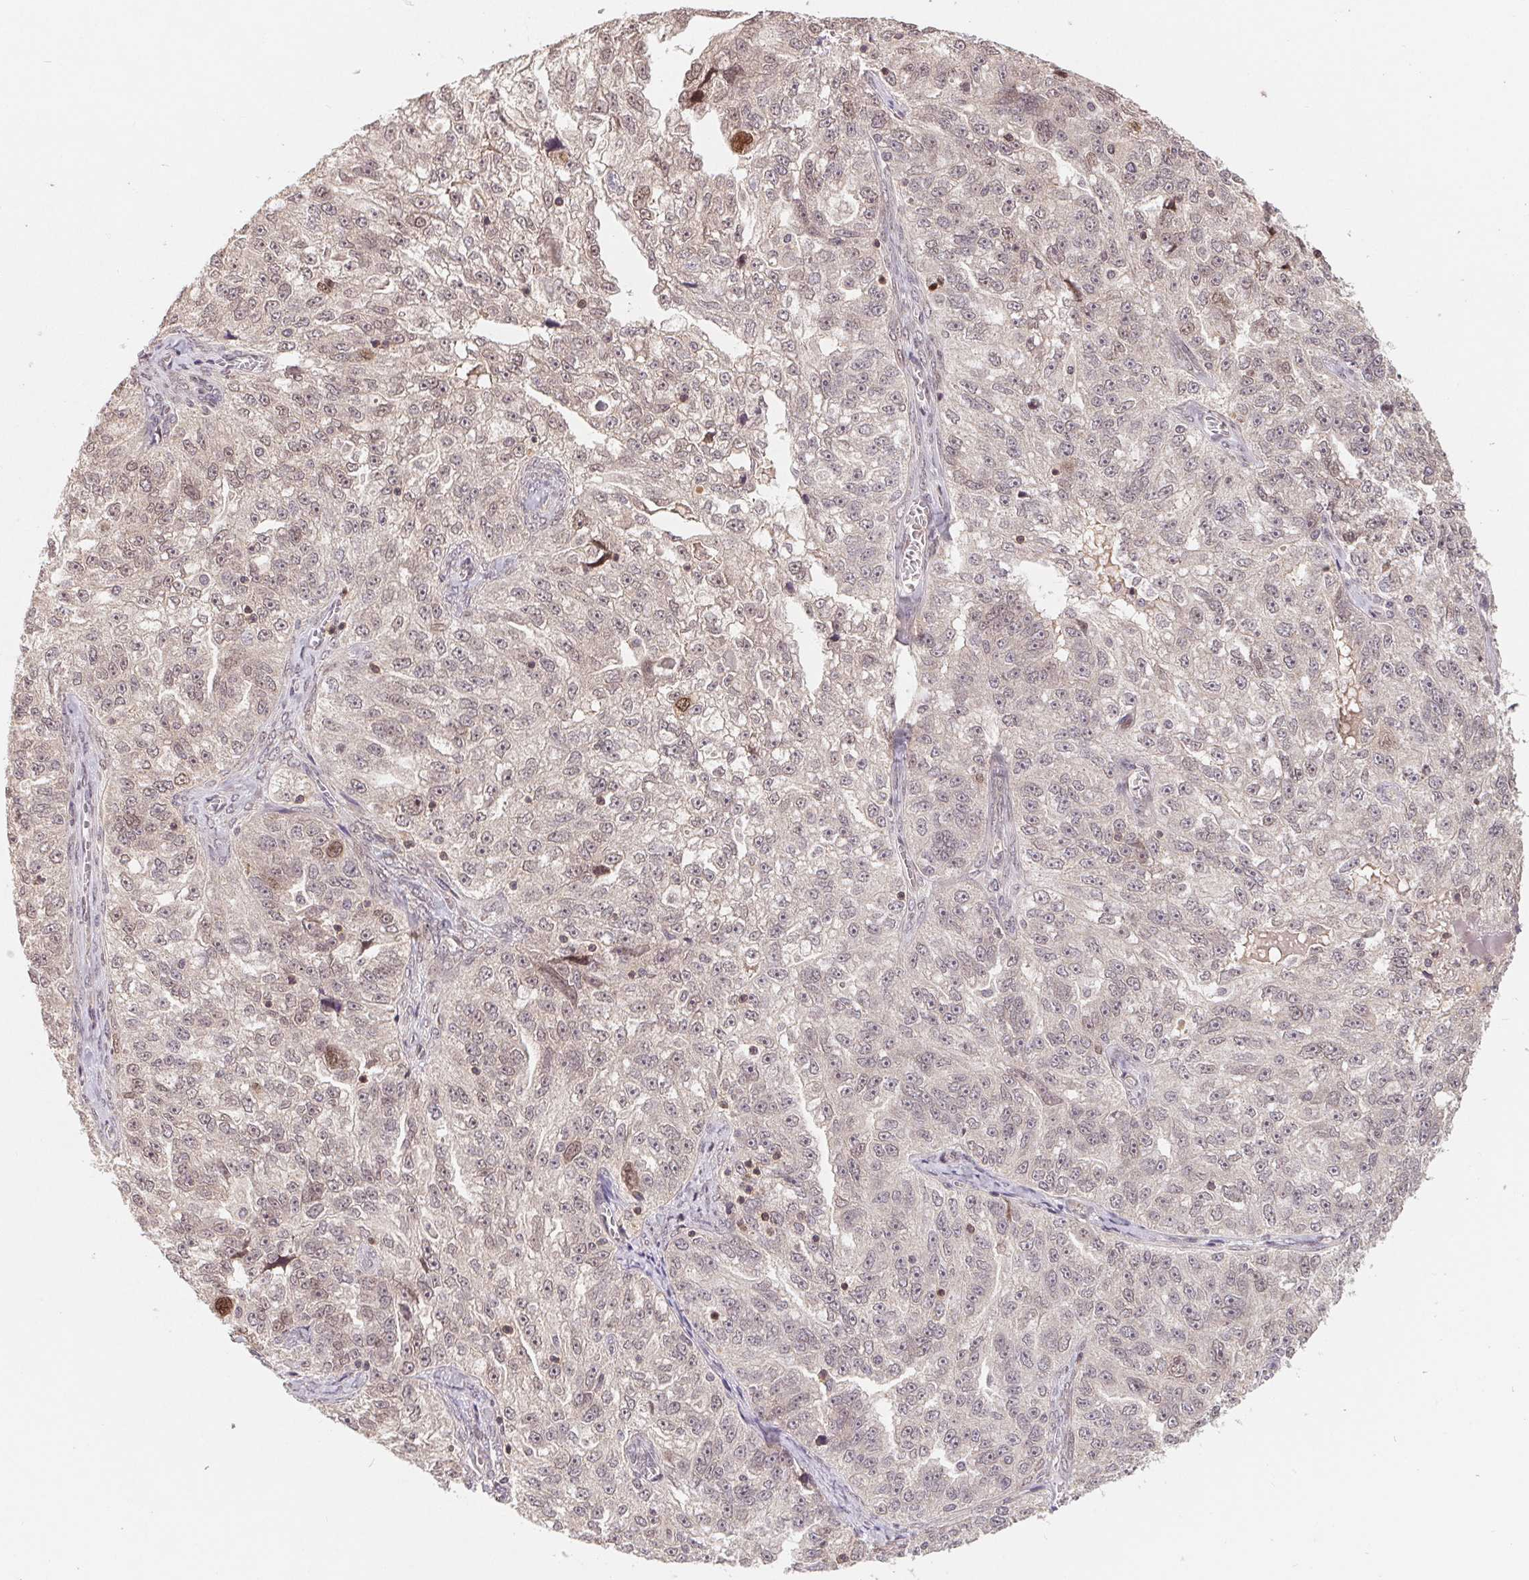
{"staining": {"intensity": "moderate", "quantity": "<25%", "location": "nuclear"}, "tissue": "ovarian cancer", "cell_type": "Tumor cells", "image_type": "cancer", "snomed": [{"axis": "morphology", "description": "Cystadenocarcinoma, serous, NOS"}, {"axis": "topography", "description": "Ovary"}], "caption": "This image exhibits ovarian cancer (serous cystadenocarcinoma) stained with immunohistochemistry to label a protein in brown. The nuclear of tumor cells show moderate positivity for the protein. Nuclei are counter-stained blue.", "gene": "HMGN3", "patient": {"sex": "female", "age": 51}}